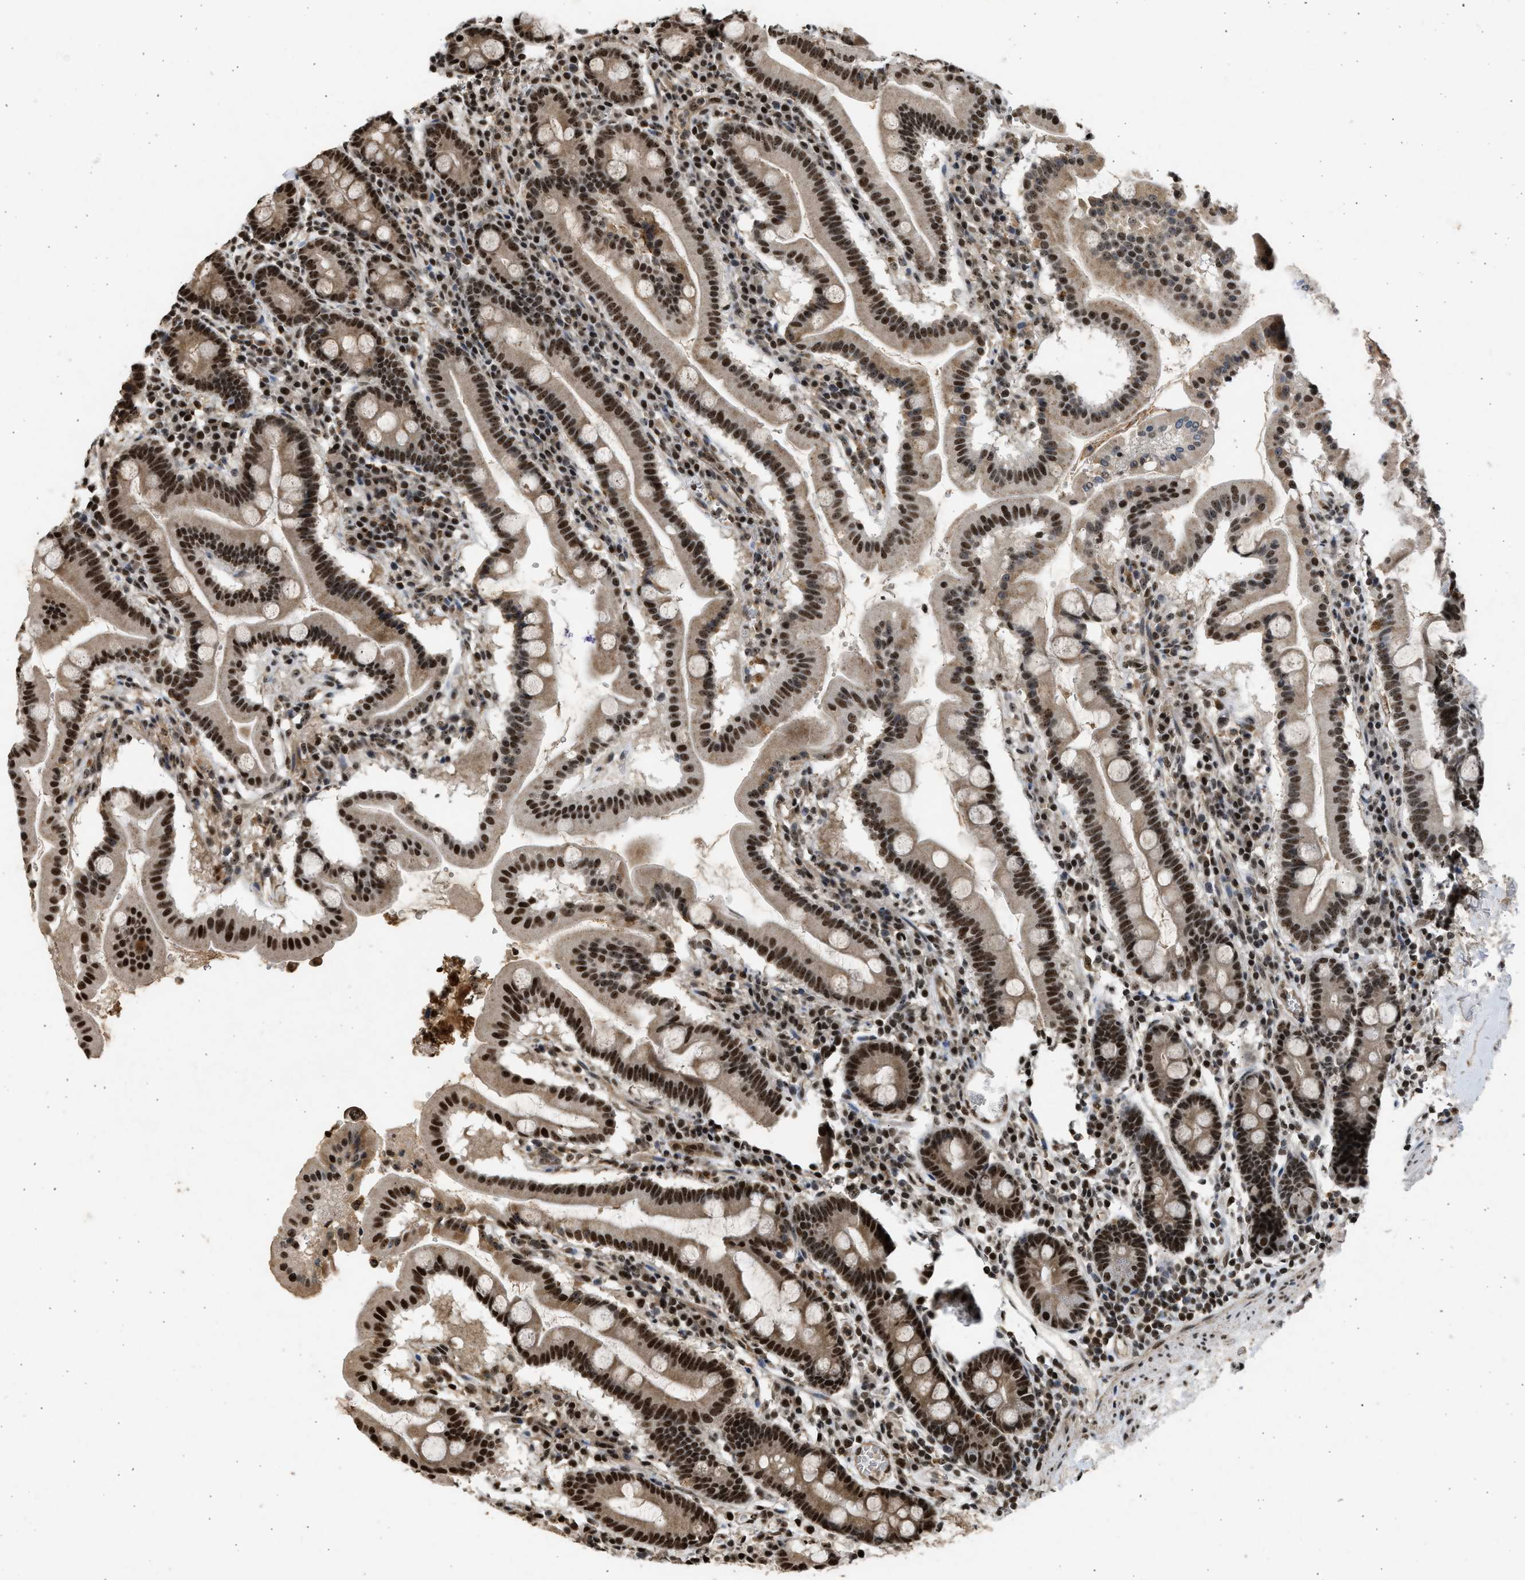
{"staining": {"intensity": "strong", "quantity": ">75%", "location": "cytoplasmic/membranous,nuclear"}, "tissue": "duodenum", "cell_type": "Glandular cells", "image_type": "normal", "snomed": [{"axis": "morphology", "description": "Normal tissue, NOS"}, {"axis": "topography", "description": "Duodenum"}], "caption": "Normal duodenum demonstrates strong cytoplasmic/membranous,nuclear staining in about >75% of glandular cells.", "gene": "TFDP2", "patient": {"sex": "male", "age": 50}}